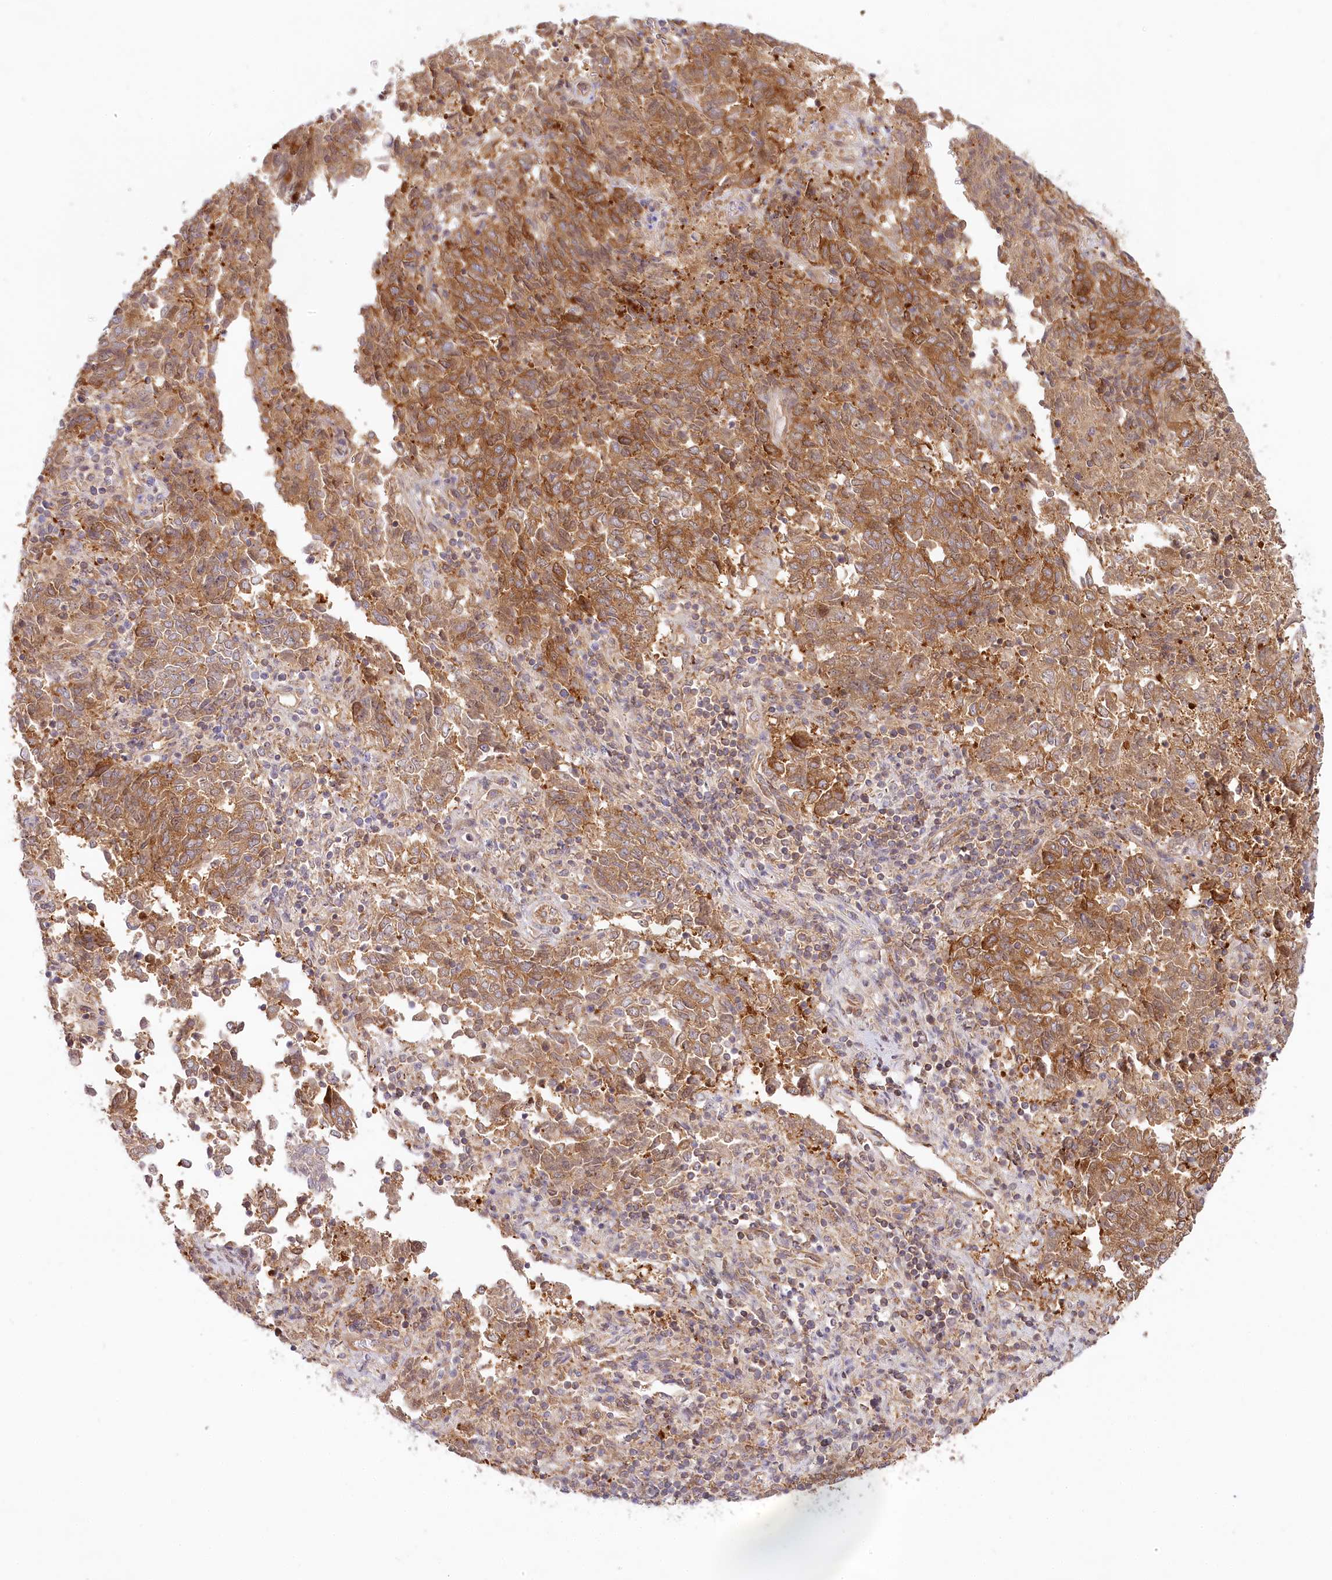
{"staining": {"intensity": "moderate", "quantity": ">75%", "location": "cytoplasmic/membranous"}, "tissue": "endometrial cancer", "cell_type": "Tumor cells", "image_type": "cancer", "snomed": [{"axis": "morphology", "description": "Adenocarcinoma, NOS"}, {"axis": "topography", "description": "Endometrium"}], "caption": "Adenocarcinoma (endometrial) was stained to show a protein in brown. There is medium levels of moderate cytoplasmic/membranous positivity in approximately >75% of tumor cells.", "gene": "INPP4B", "patient": {"sex": "female", "age": 80}}